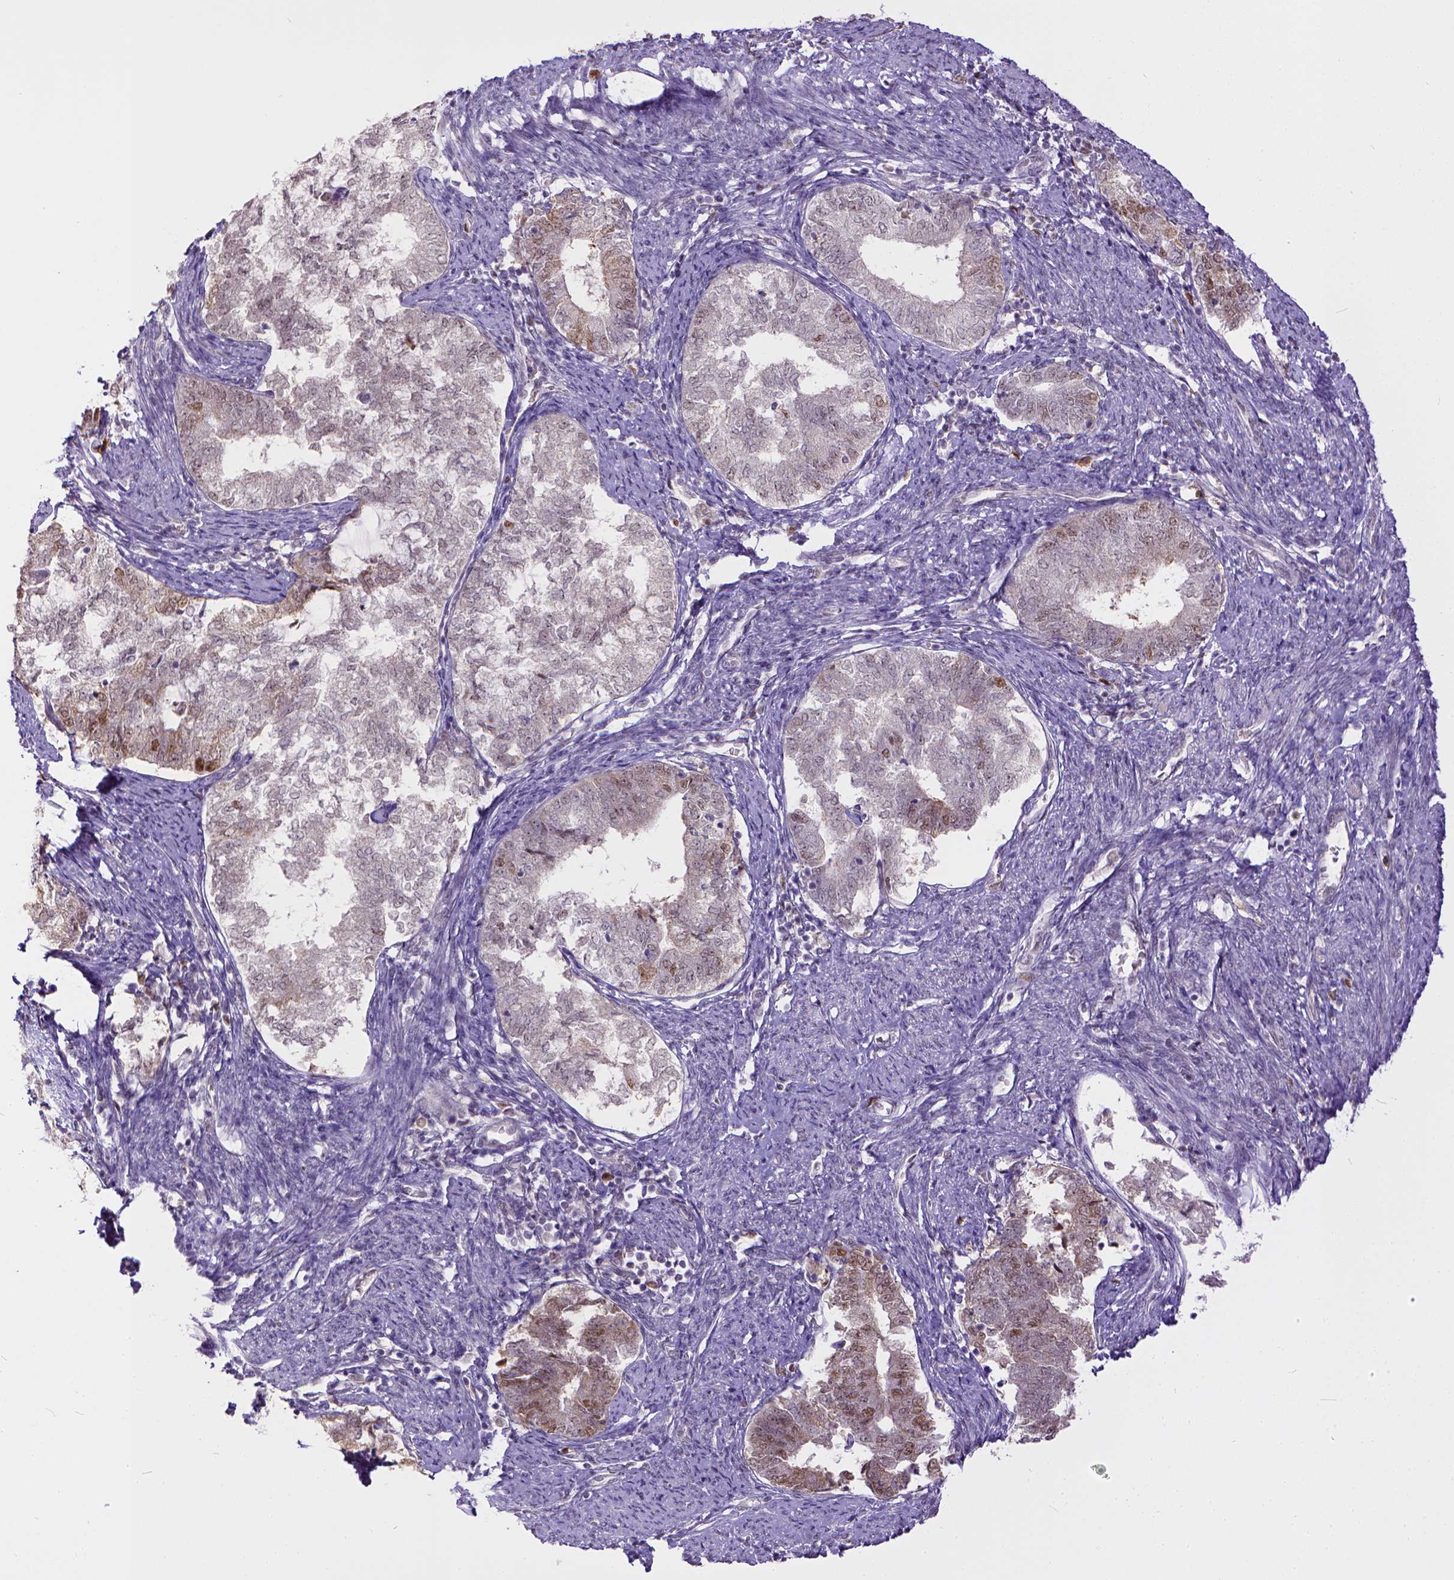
{"staining": {"intensity": "moderate", "quantity": "<25%", "location": "nuclear"}, "tissue": "endometrial cancer", "cell_type": "Tumor cells", "image_type": "cancer", "snomed": [{"axis": "morphology", "description": "Adenocarcinoma, NOS"}, {"axis": "topography", "description": "Endometrium"}], "caption": "Endometrial cancer was stained to show a protein in brown. There is low levels of moderate nuclear positivity in about <25% of tumor cells.", "gene": "ERCC1", "patient": {"sex": "female", "age": 65}}